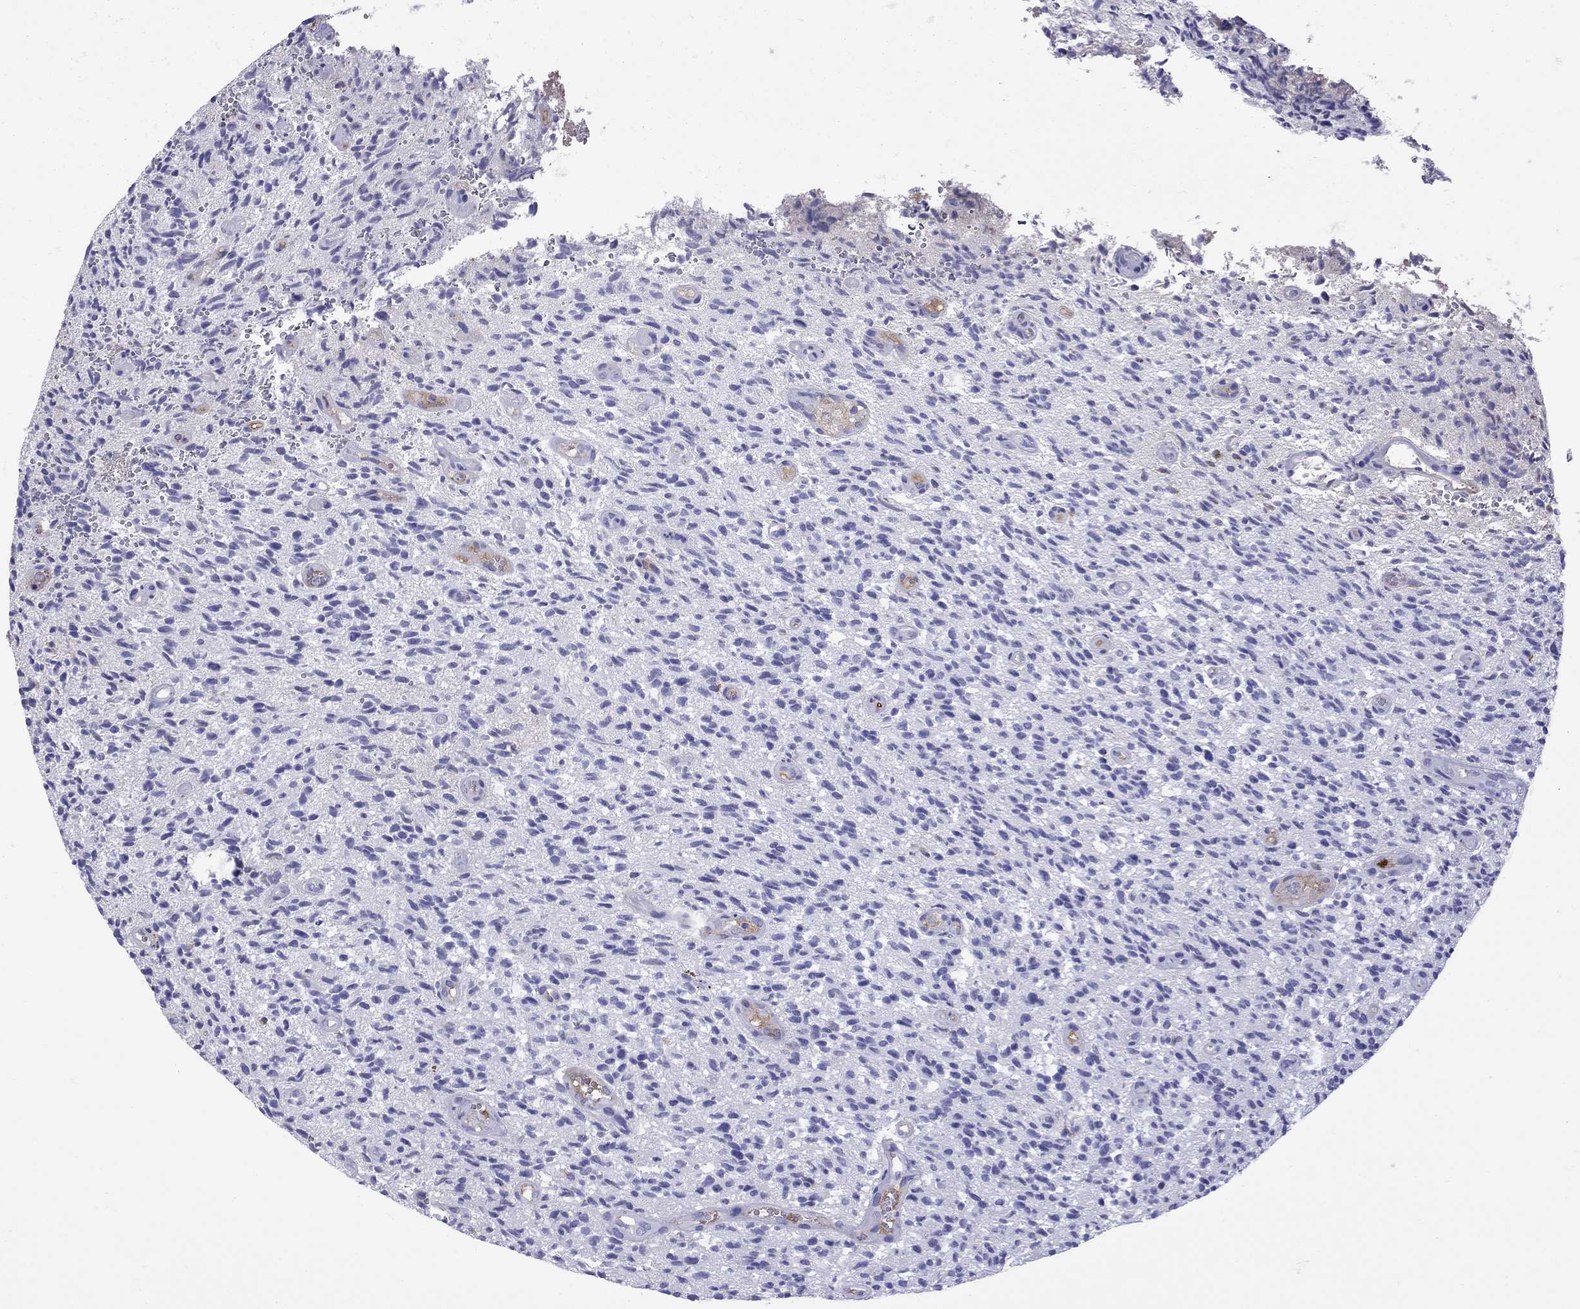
{"staining": {"intensity": "negative", "quantity": "none", "location": "none"}, "tissue": "glioma", "cell_type": "Tumor cells", "image_type": "cancer", "snomed": [{"axis": "morphology", "description": "Glioma, malignant, High grade"}, {"axis": "topography", "description": "Brain"}], "caption": "DAB immunohistochemical staining of human malignant high-grade glioma reveals no significant expression in tumor cells.", "gene": "SERPINA3", "patient": {"sex": "male", "age": 64}}